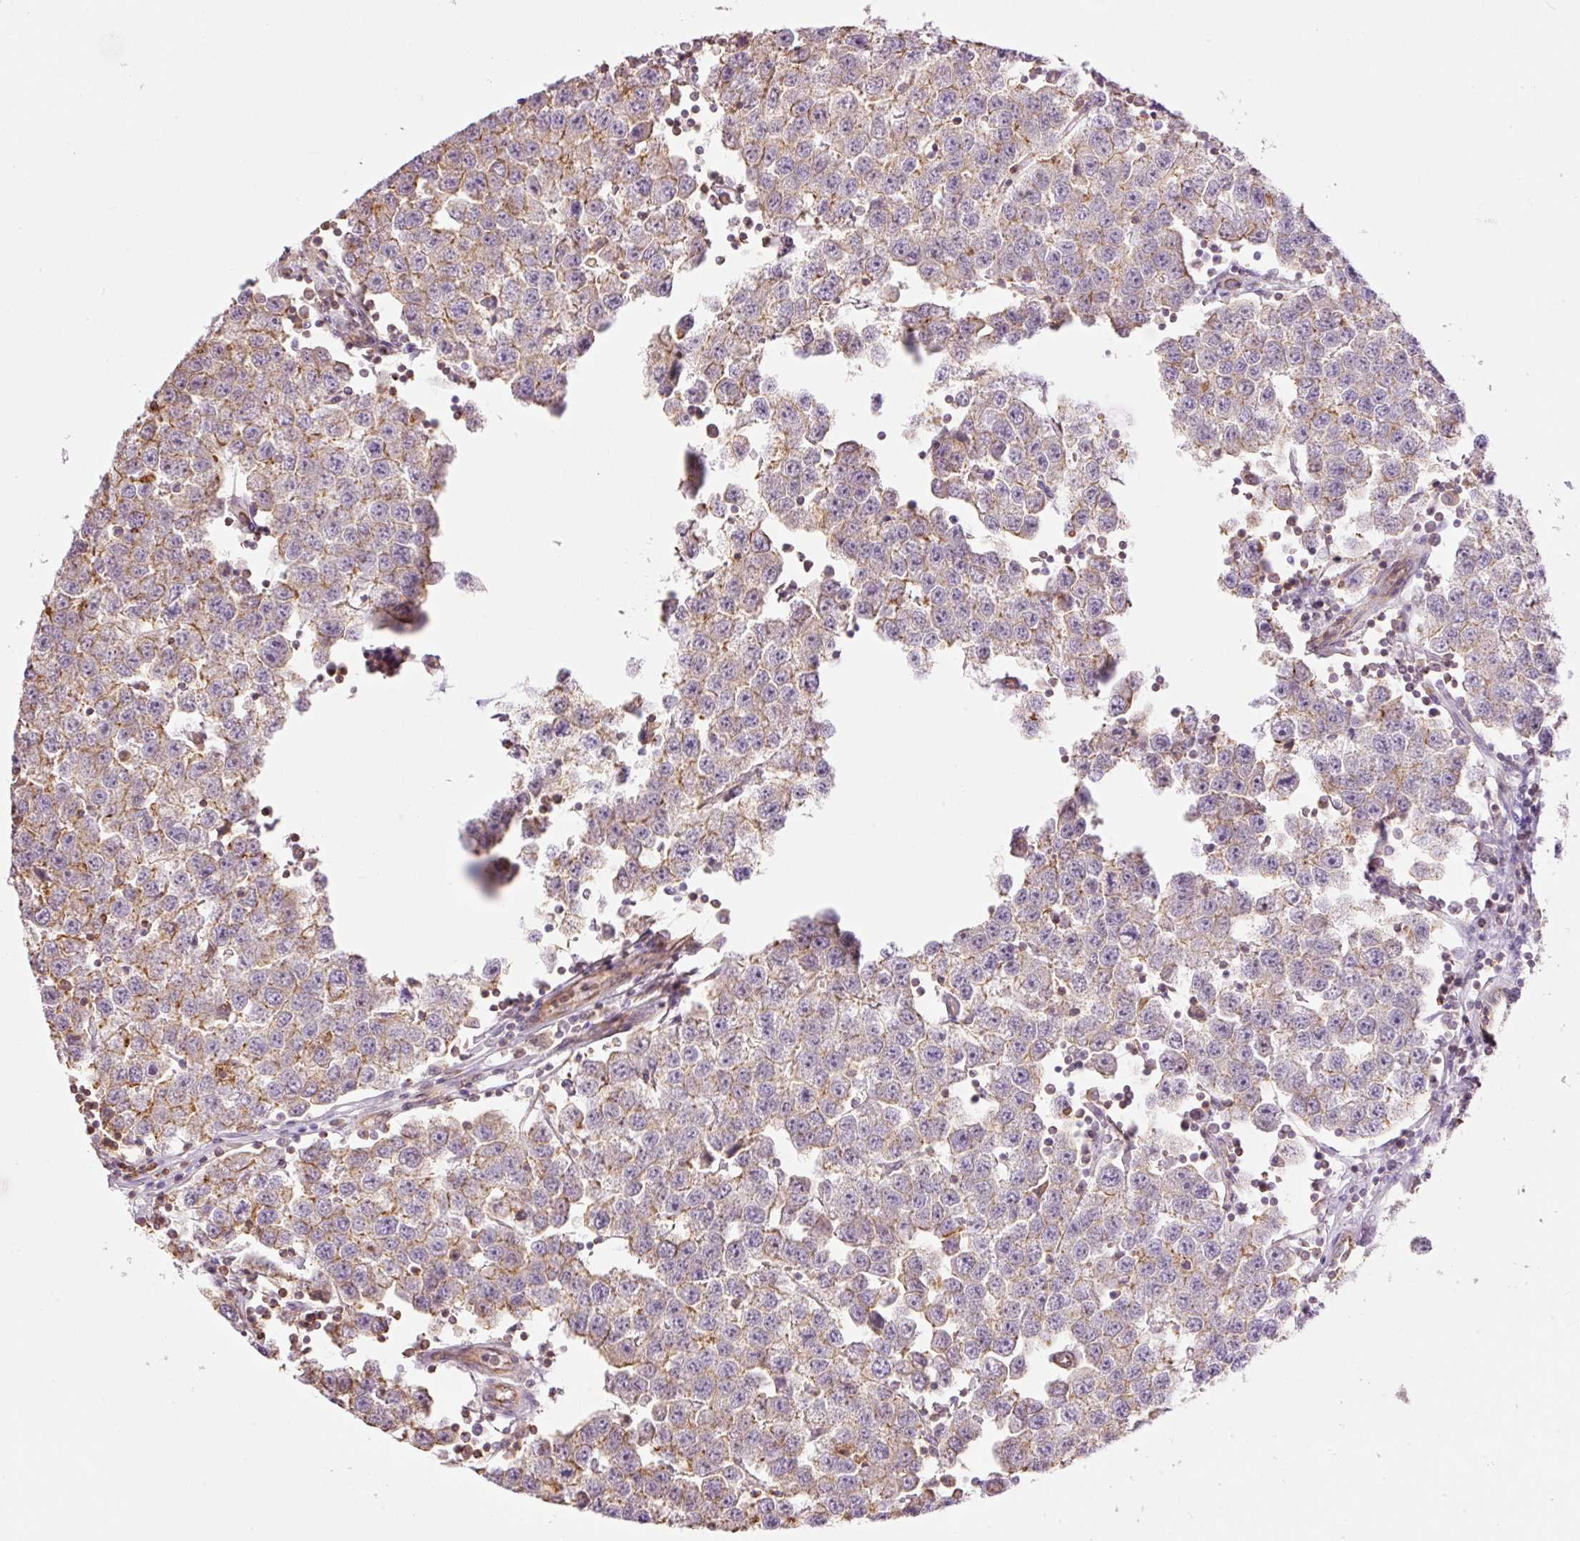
{"staining": {"intensity": "weak", "quantity": "25%-75%", "location": "cytoplasmic/membranous"}, "tissue": "testis cancer", "cell_type": "Tumor cells", "image_type": "cancer", "snomed": [{"axis": "morphology", "description": "Seminoma, NOS"}, {"axis": "topography", "description": "Testis"}], "caption": "IHC photomicrograph of neoplastic tissue: seminoma (testis) stained using immunohistochemistry (IHC) displays low levels of weak protein expression localized specifically in the cytoplasmic/membranous of tumor cells, appearing as a cytoplasmic/membranous brown color.", "gene": "PPP1R1B", "patient": {"sex": "male", "age": 34}}